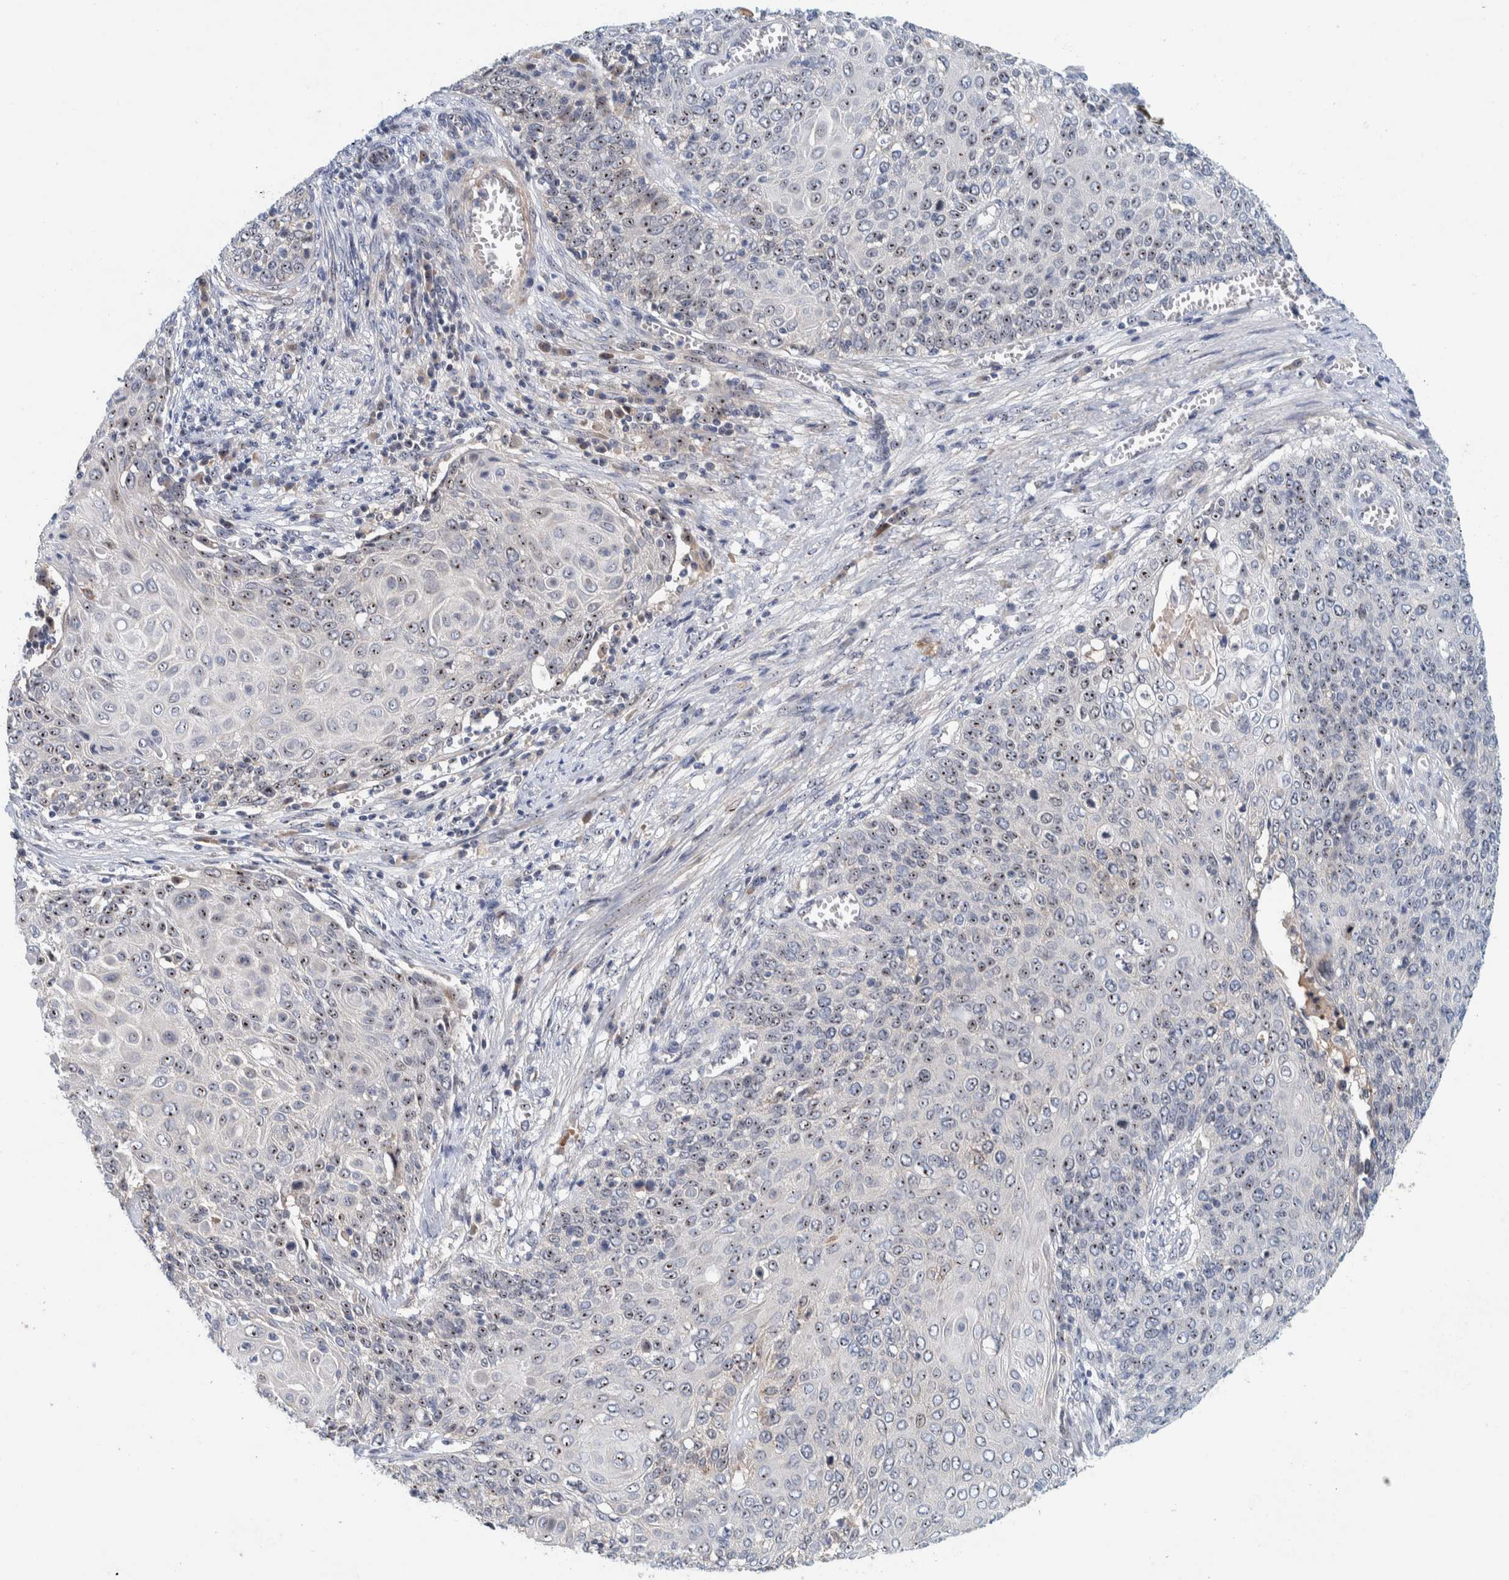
{"staining": {"intensity": "moderate", "quantity": ">75%", "location": "nuclear"}, "tissue": "cervical cancer", "cell_type": "Tumor cells", "image_type": "cancer", "snomed": [{"axis": "morphology", "description": "Squamous cell carcinoma, NOS"}, {"axis": "topography", "description": "Cervix"}], "caption": "Protein staining of cervical cancer (squamous cell carcinoma) tissue exhibits moderate nuclear staining in about >75% of tumor cells.", "gene": "NOL11", "patient": {"sex": "female", "age": 39}}